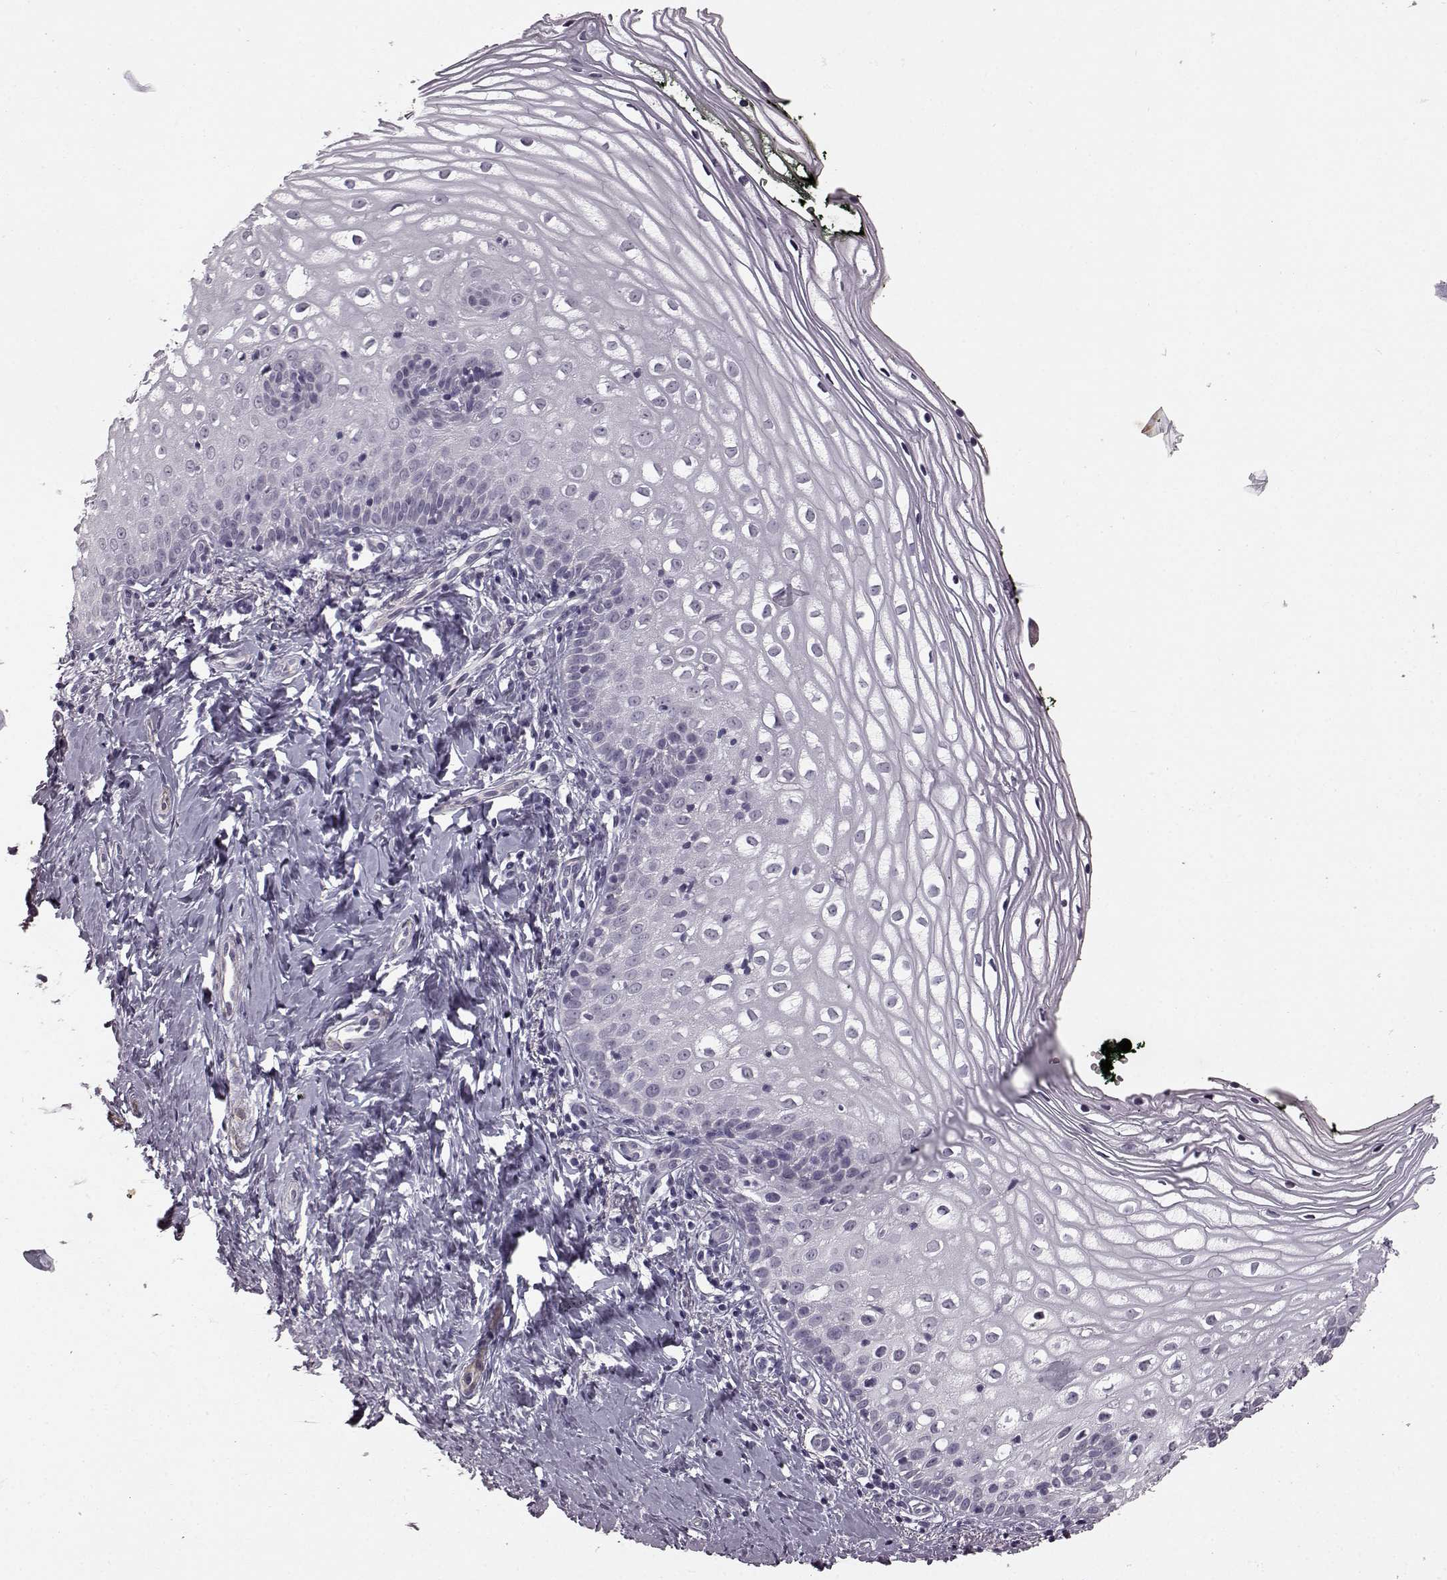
{"staining": {"intensity": "negative", "quantity": "none", "location": "none"}, "tissue": "vagina", "cell_type": "Squamous epithelial cells", "image_type": "normal", "snomed": [{"axis": "morphology", "description": "Normal tissue, NOS"}, {"axis": "topography", "description": "Vagina"}], "caption": "A high-resolution image shows IHC staining of unremarkable vagina, which reveals no significant positivity in squamous epithelial cells.", "gene": "SLCO3A1", "patient": {"sex": "female", "age": 47}}